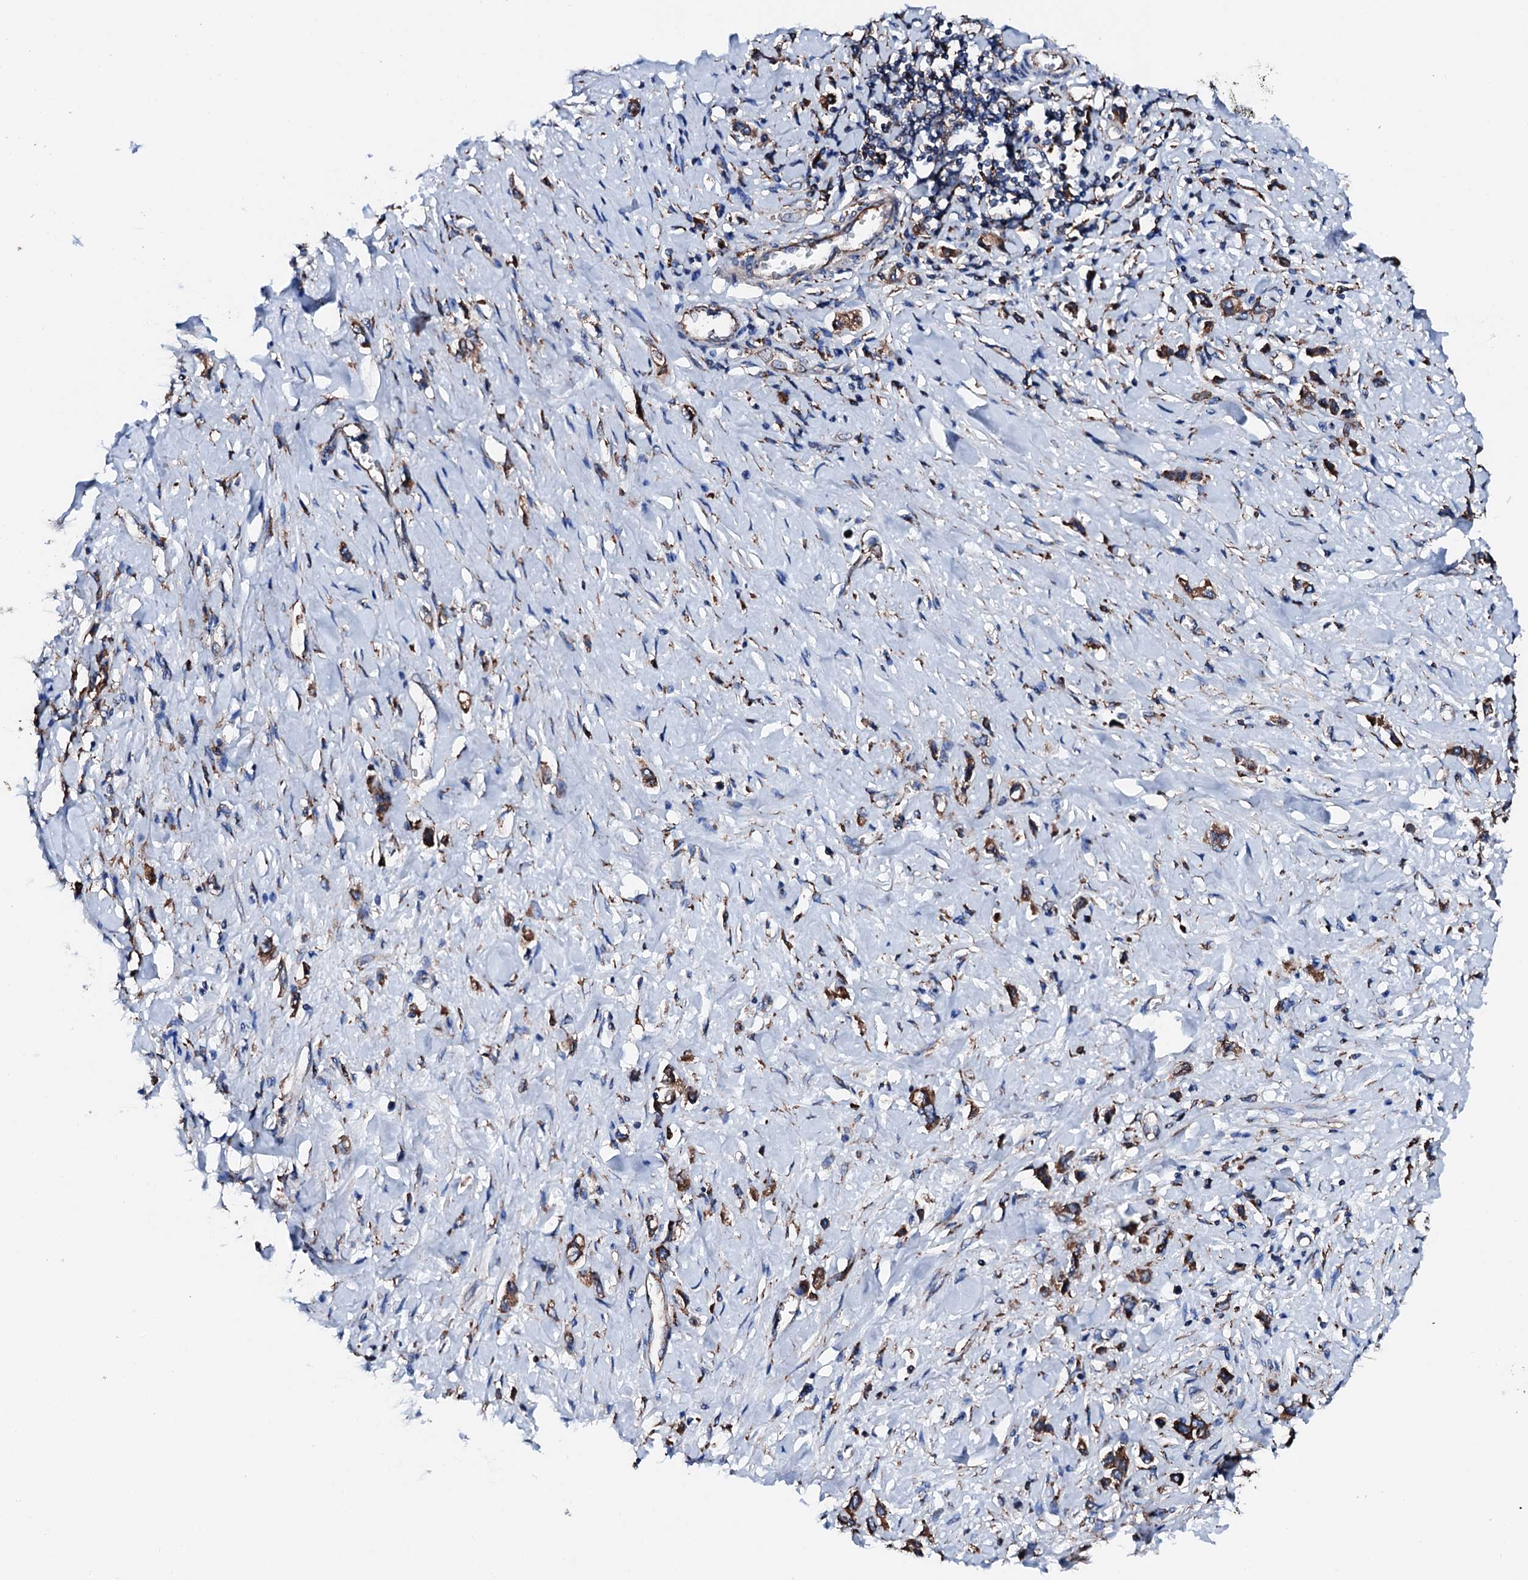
{"staining": {"intensity": "strong", "quantity": ">75%", "location": "cytoplasmic/membranous"}, "tissue": "stomach cancer", "cell_type": "Tumor cells", "image_type": "cancer", "snomed": [{"axis": "morphology", "description": "Normal tissue, NOS"}, {"axis": "morphology", "description": "Adenocarcinoma, NOS"}, {"axis": "topography", "description": "Stomach, upper"}, {"axis": "topography", "description": "Stomach"}], "caption": "Immunohistochemical staining of human stomach cancer (adenocarcinoma) exhibits high levels of strong cytoplasmic/membranous positivity in approximately >75% of tumor cells.", "gene": "AMDHD1", "patient": {"sex": "female", "age": 65}}